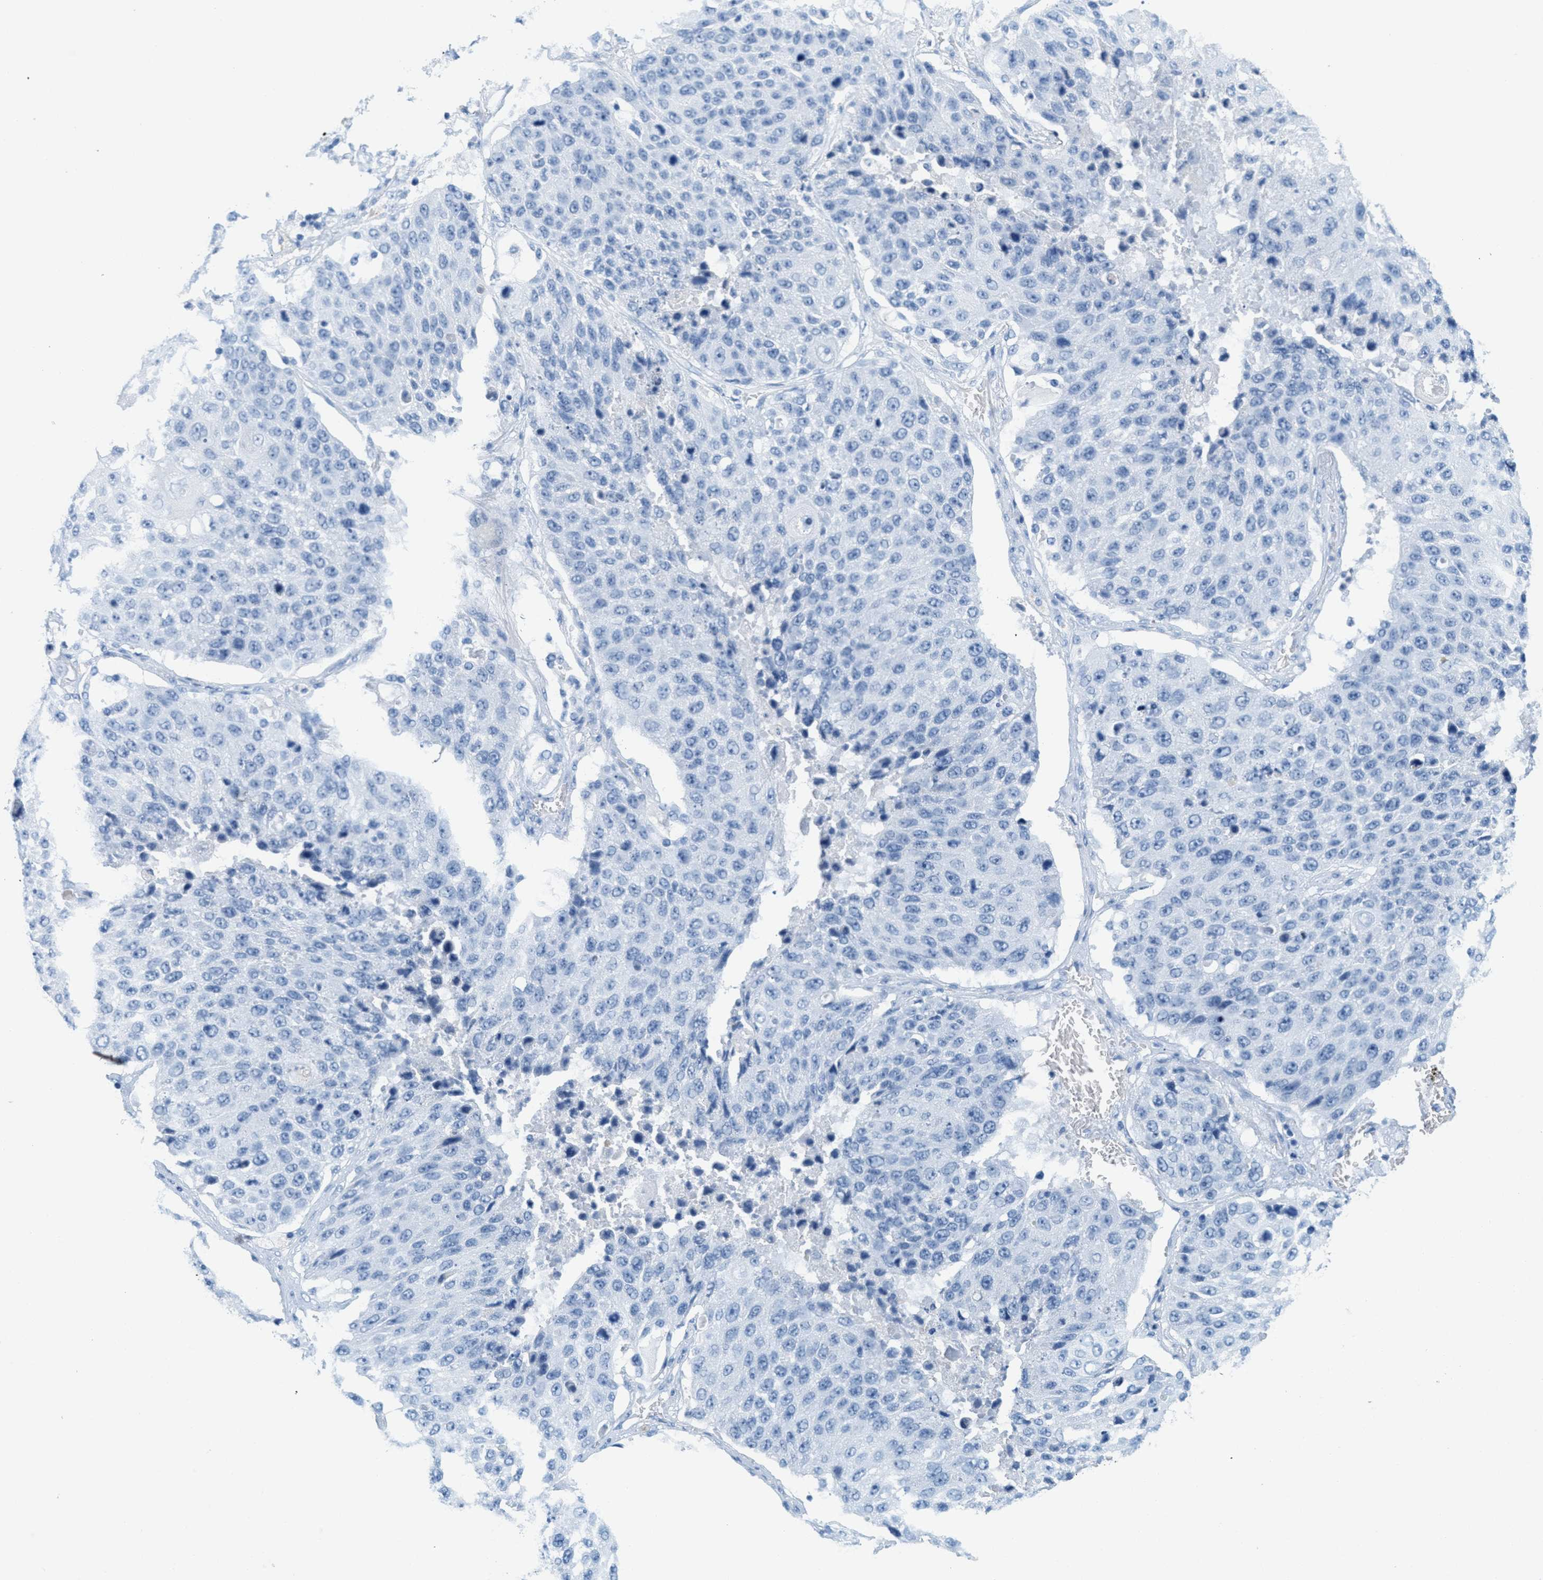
{"staining": {"intensity": "negative", "quantity": "none", "location": "none"}, "tissue": "lung cancer", "cell_type": "Tumor cells", "image_type": "cancer", "snomed": [{"axis": "morphology", "description": "Squamous cell carcinoma, NOS"}, {"axis": "topography", "description": "Lung"}], "caption": "This is an immunohistochemistry histopathology image of human squamous cell carcinoma (lung). There is no staining in tumor cells.", "gene": "GPM6A", "patient": {"sex": "male", "age": 61}}